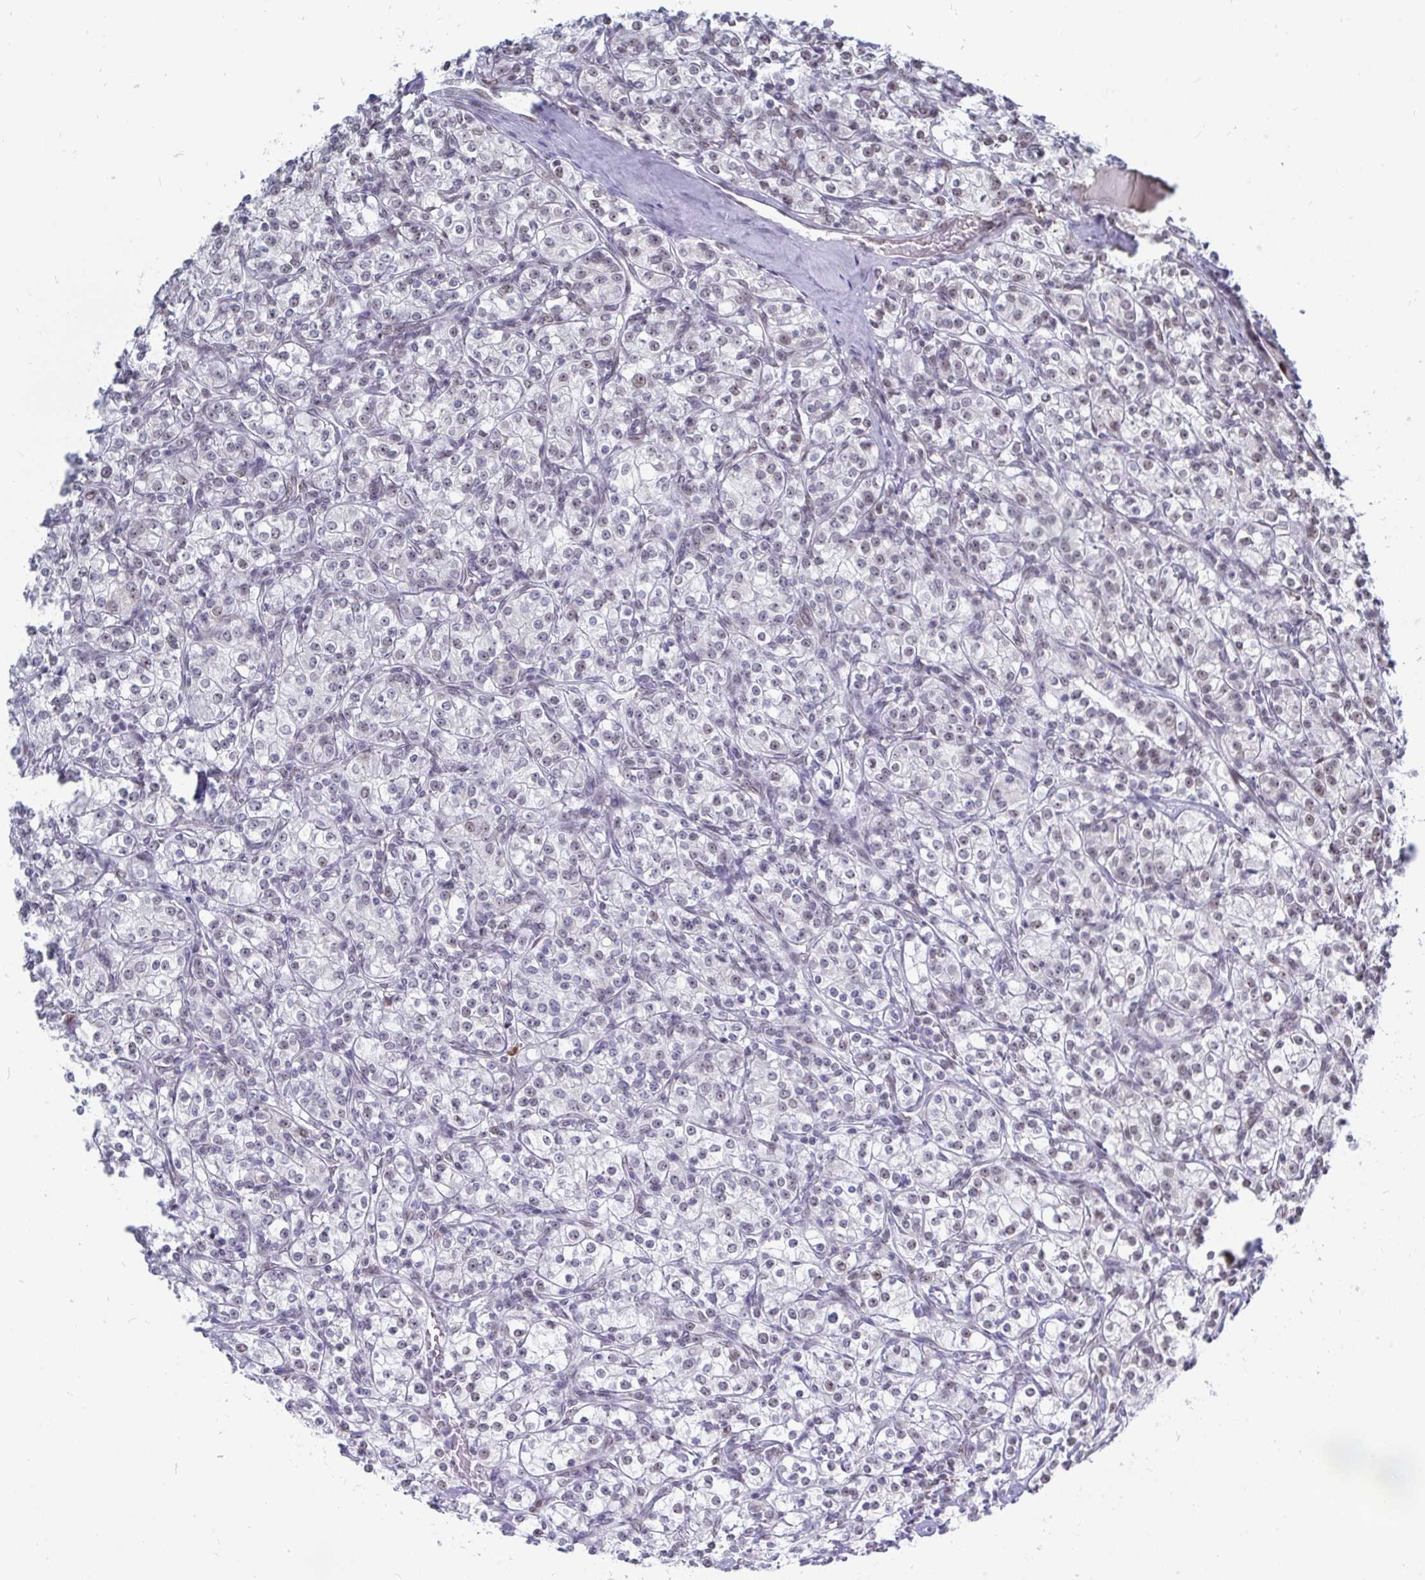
{"staining": {"intensity": "weak", "quantity": "<25%", "location": "nuclear"}, "tissue": "renal cancer", "cell_type": "Tumor cells", "image_type": "cancer", "snomed": [{"axis": "morphology", "description": "Adenocarcinoma, NOS"}, {"axis": "topography", "description": "Kidney"}], "caption": "This is a micrograph of immunohistochemistry (IHC) staining of renal cancer, which shows no staining in tumor cells.", "gene": "TRIP12", "patient": {"sex": "male", "age": 77}}